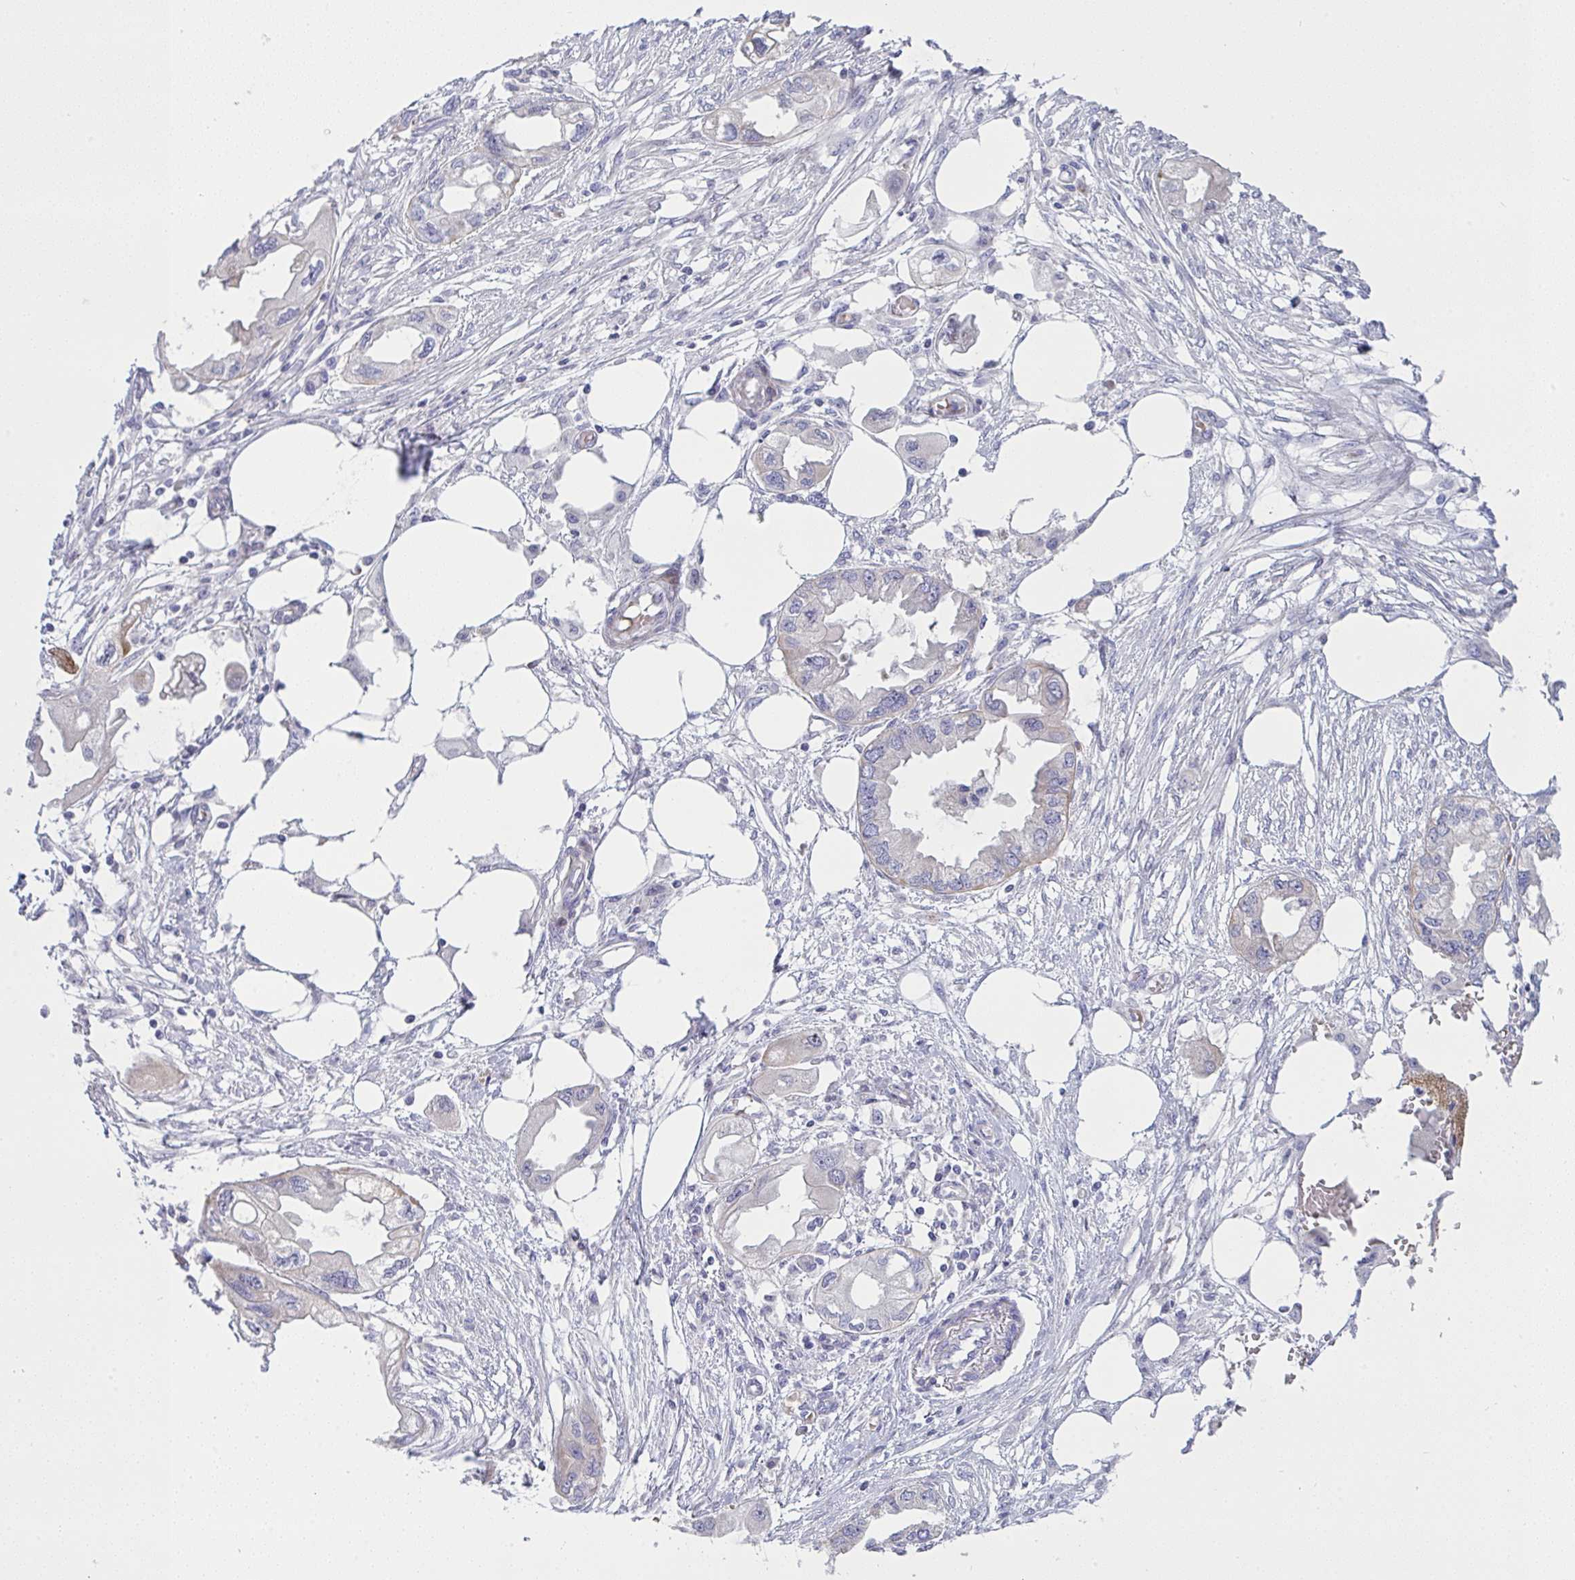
{"staining": {"intensity": "negative", "quantity": "none", "location": "none"}, "tissue": "endometrial cancer", "cell_type": "Tumor cells", "image_type": "cancer", "snomed": [{"axis": "morphology", "description": "Adenocarcinoma, NOS"}, {"axis": "morphology", "description": "Adenocarcinoma, metastatic, NOS"}, {"axis": "topography", "description": "Adipose tissue"}, {"axis": "topography", "description": "Endometrium"}], "caption": "High power microscopy image of an immunohistochemistry (IHC) histopathology image of metastatic adenocarcinoma (endometrial), revealing no significant staining in tumor cells.", "gene": "NTN1", "patient": {"sex": "female", "age": 67}}